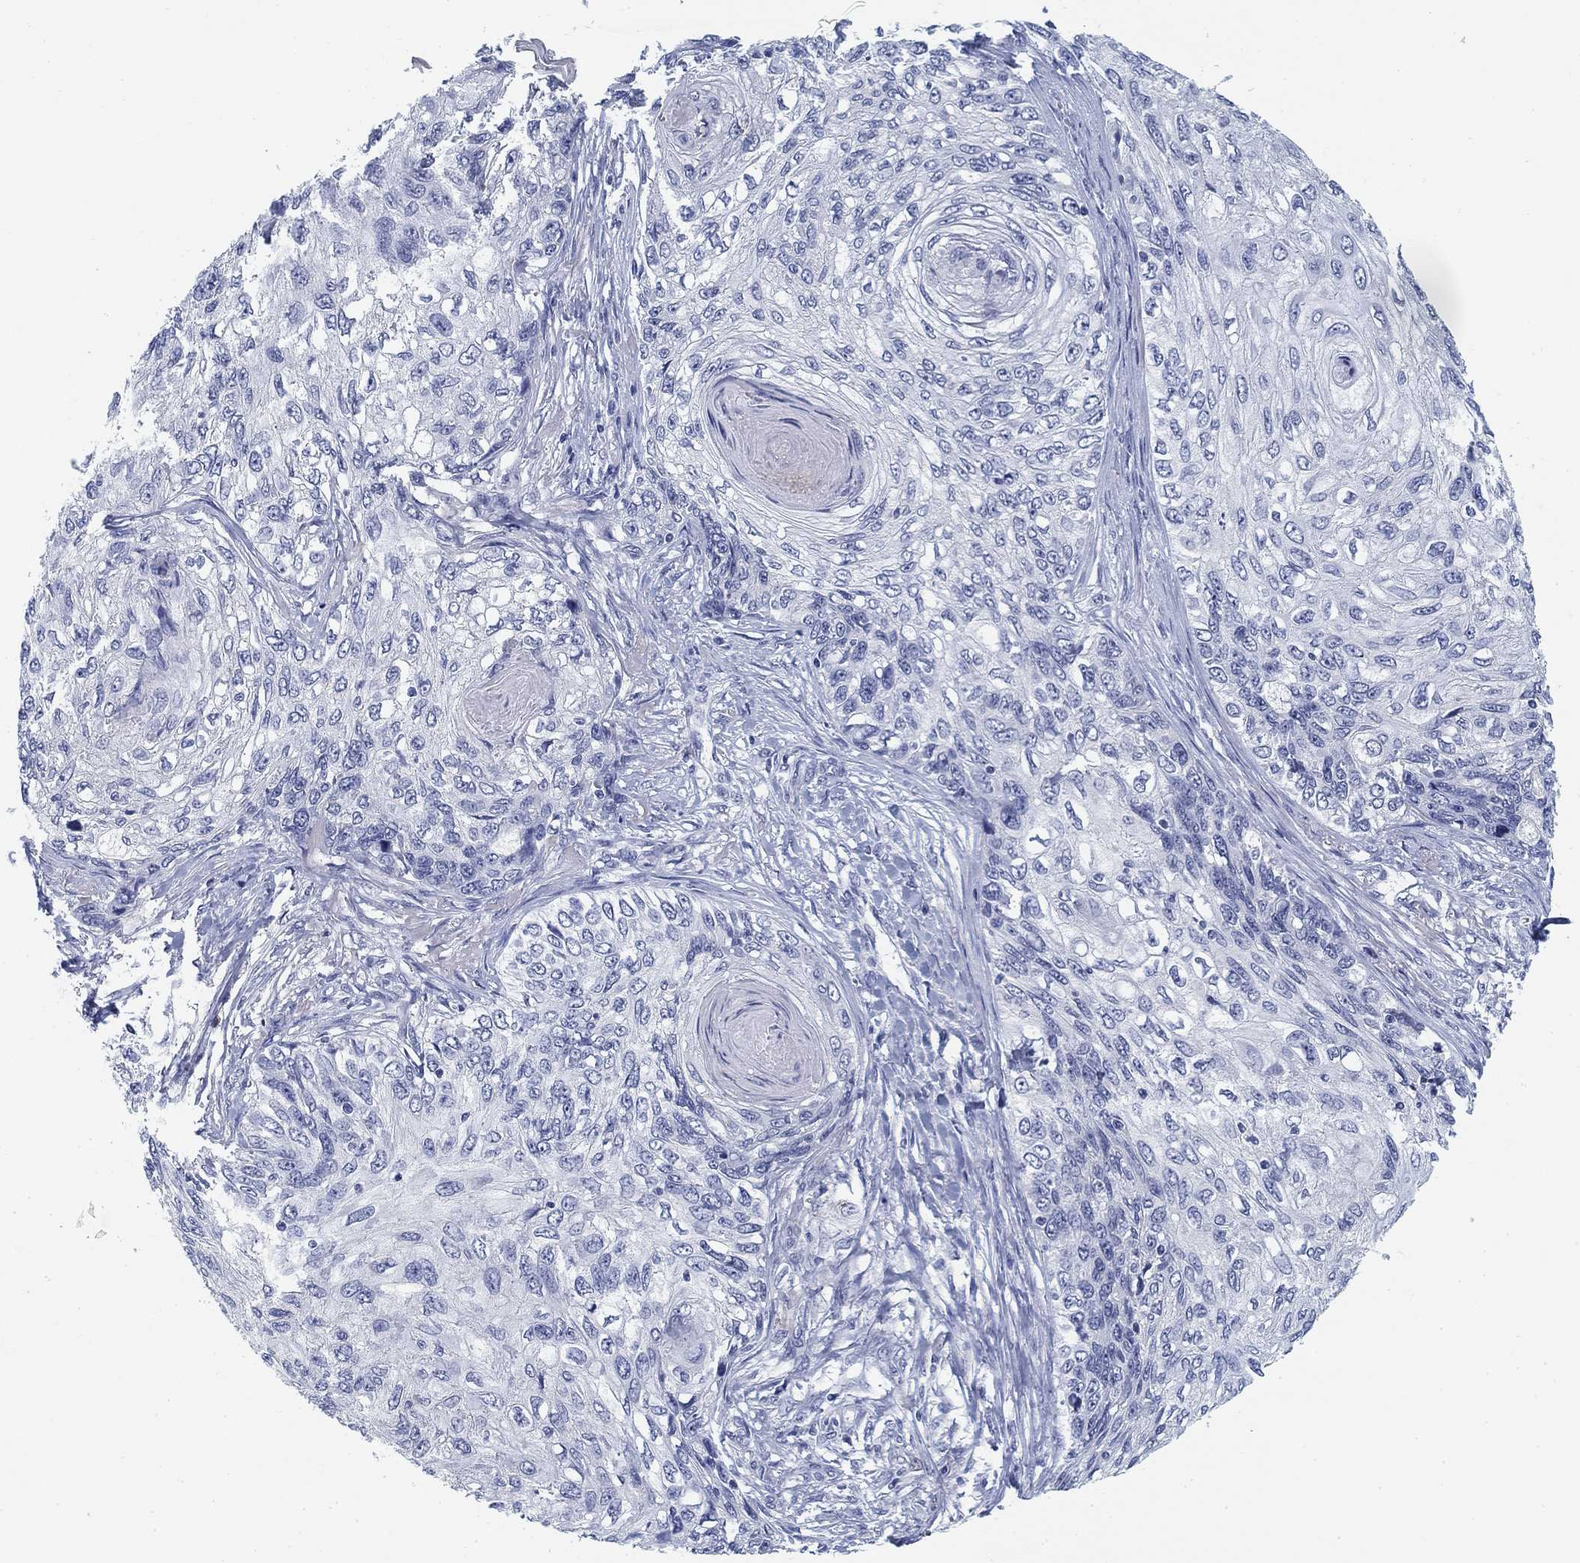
{"staining": {"intensity": "negative", "quantity": "none", "location": "none"}, "tissue": "skin cancer", "cell_type": "Tumor cells", "image_type": "cancer", "snomed": [{"axis": "morphology", "description": "Squamous cell carcinoma, NOS"}, {"axis": "topography", "description": "Skin"}], "caption": "Immunohistochemistry photomicrograph of skin cancer stained for a protein (brown), which displays no expression in tumor cells.", "gene": "SLC2A5", "patient": {"sex": "male", "age": 92}}